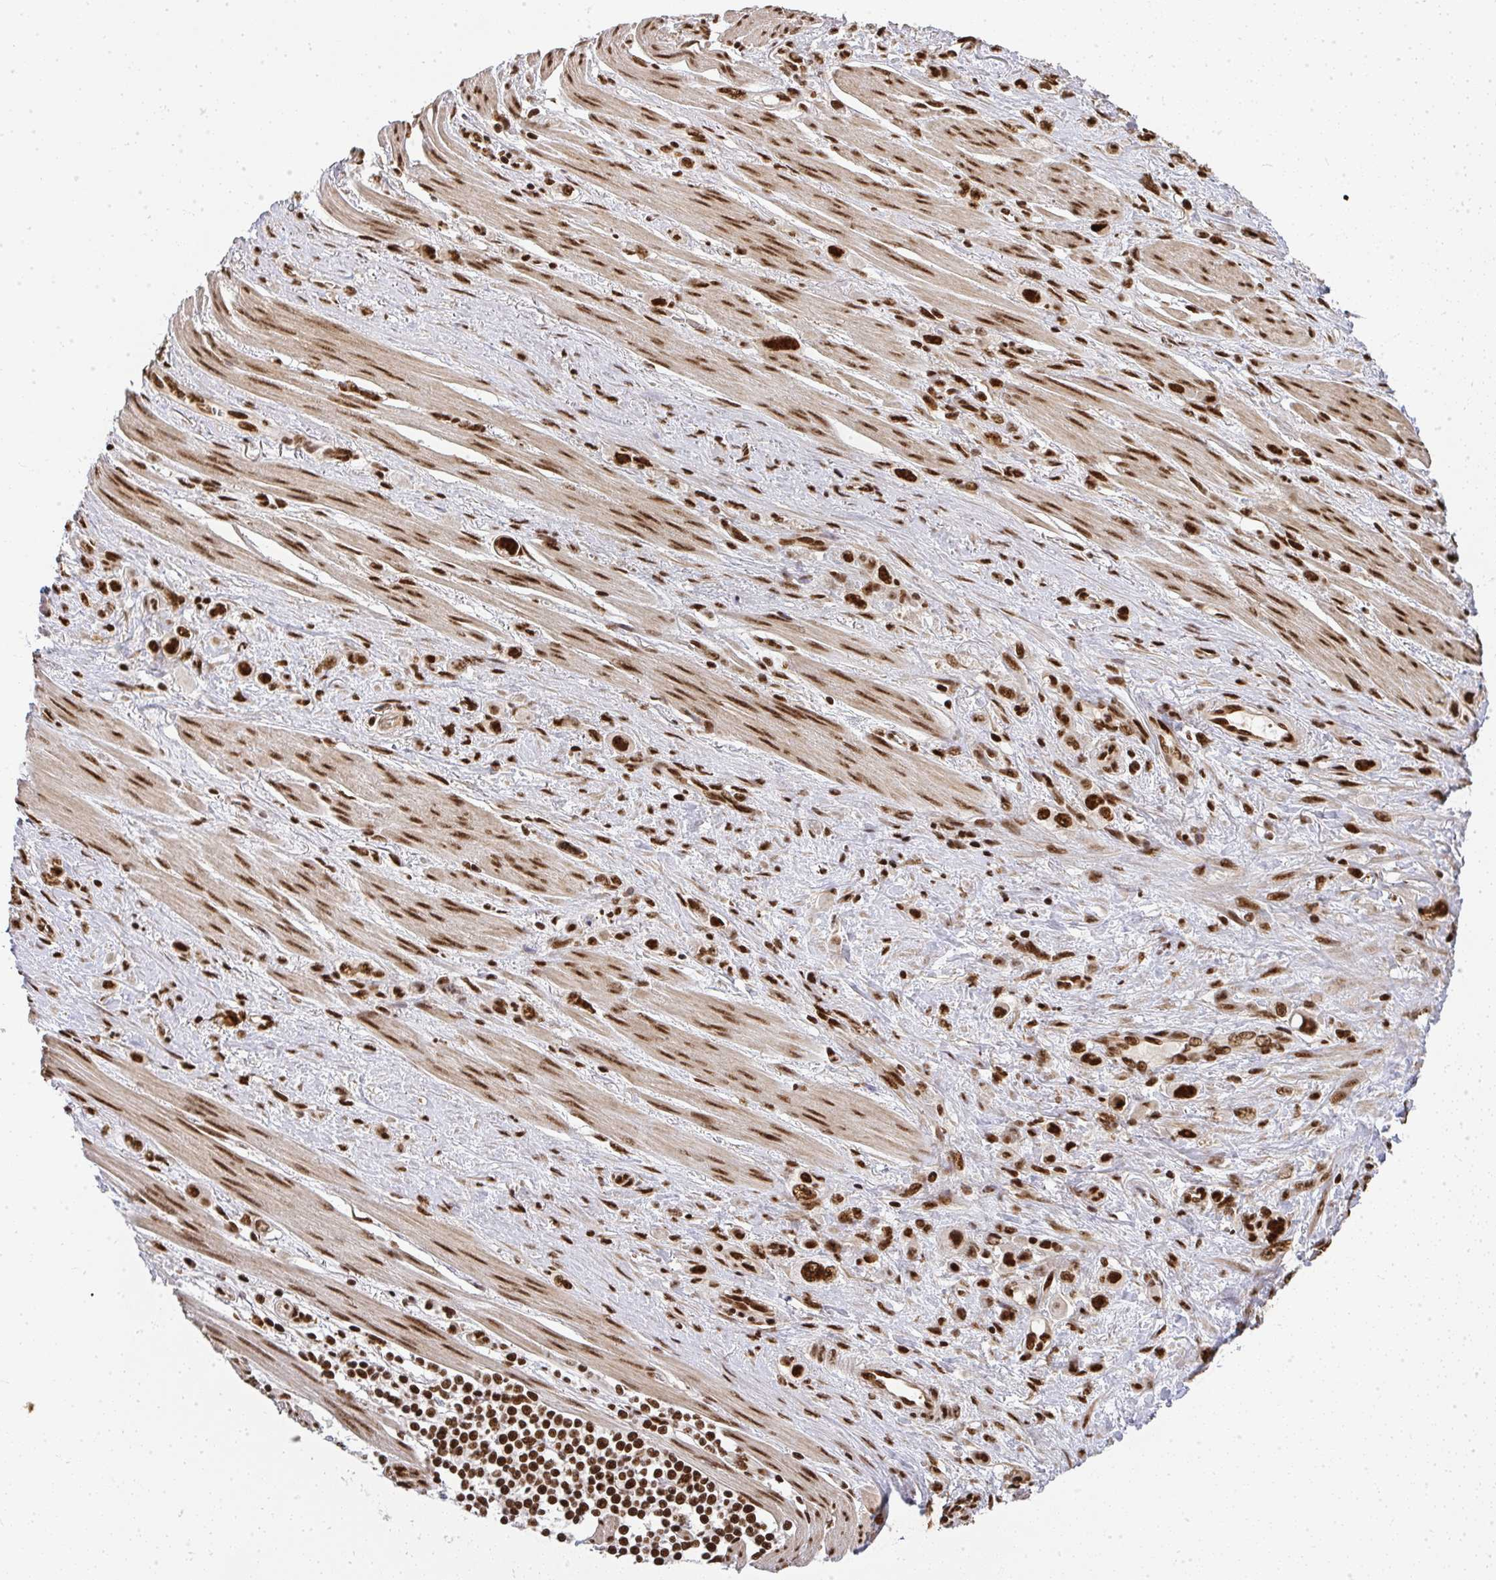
{"staining": {"intensity": "strong", "quantity": ">75%", "location": "nuclear"}, "tissue": "stomach cancer", "cell_type": "Tumor cells", "image_type": "cancer", "snomed": [{"axis": "morphology", "description": "Adenocarcinoma, NOS"}, {"axis": "topography", "description": "Stomach, upper"}], "caption": "A histopathology image of human stomach cancer stained for a protein exhibits strong nuclear brown staining in tumor cells. The staining was performed using DAB to visualize the protein expression in brown, while the nuclei were stained in blue with hematoxylin (Magnification: 20x).", "gene": "U2AF1", "patient": {"sex": "male", "age": 75}}